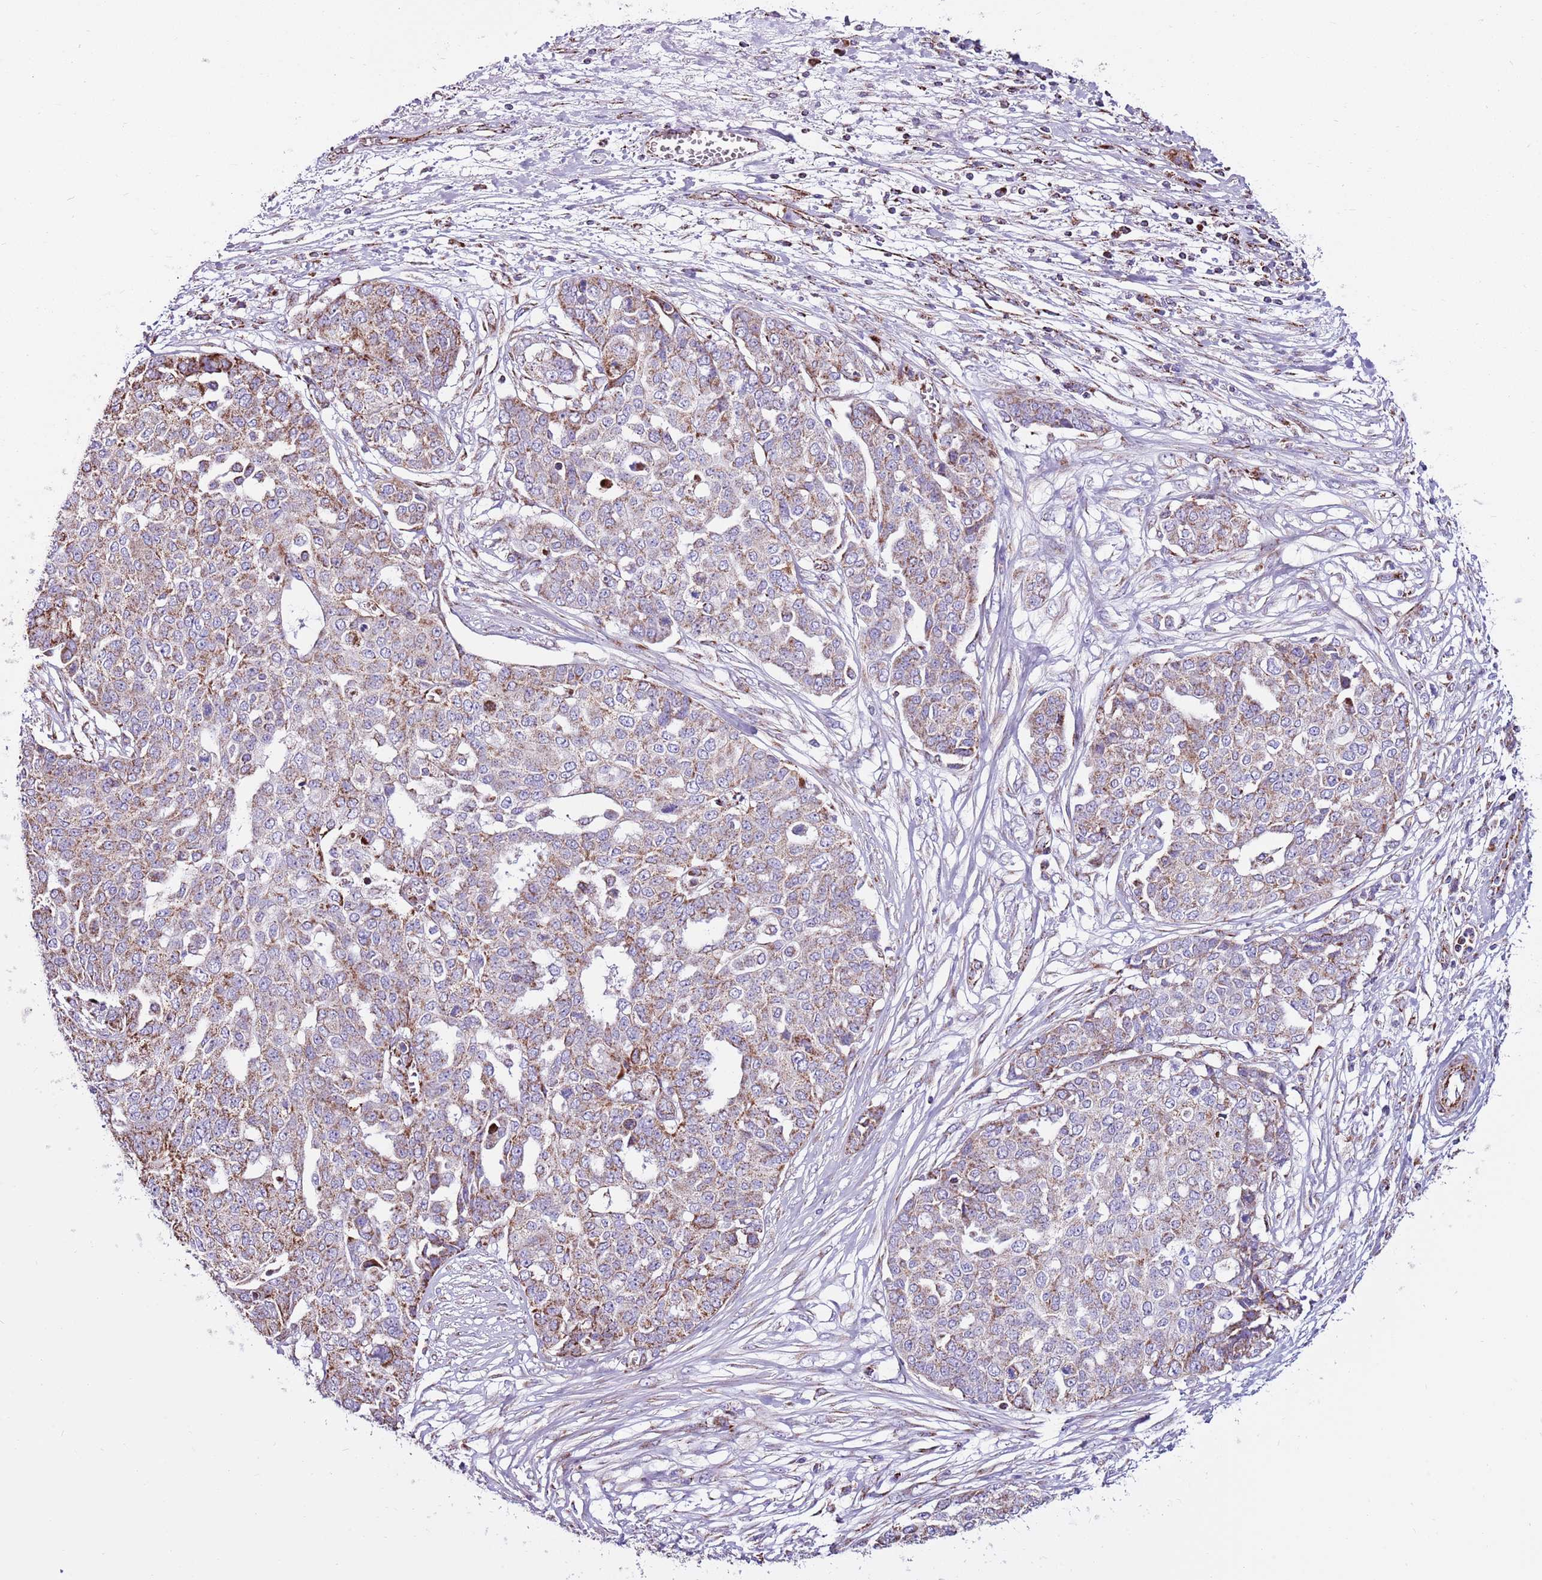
{"staining": {"intensity": "moderate", "quantity": "25%-75%", "location": "cytoplasmic/membranous"}, "tissue": "ovarian cancer", "cell_type": "Tumor cells", "image_type": "cancer", "snomed": [{"axis": "morphology", "description": "Cystadenocarcinoma, serous, NOS"}, {"axis": "topography", "description": "Soft tissue"}, {"axis": "topography", "description": "Ovary"}], "caption": "Immunohistochemistry (DAB) staining of ovarian cancer shows moderate cytoplasmic/membranous protein expression in about 25%-75% of tumor cells.", "gene": "HECTD4", "patient": {"sex": "female", "age": 57}}